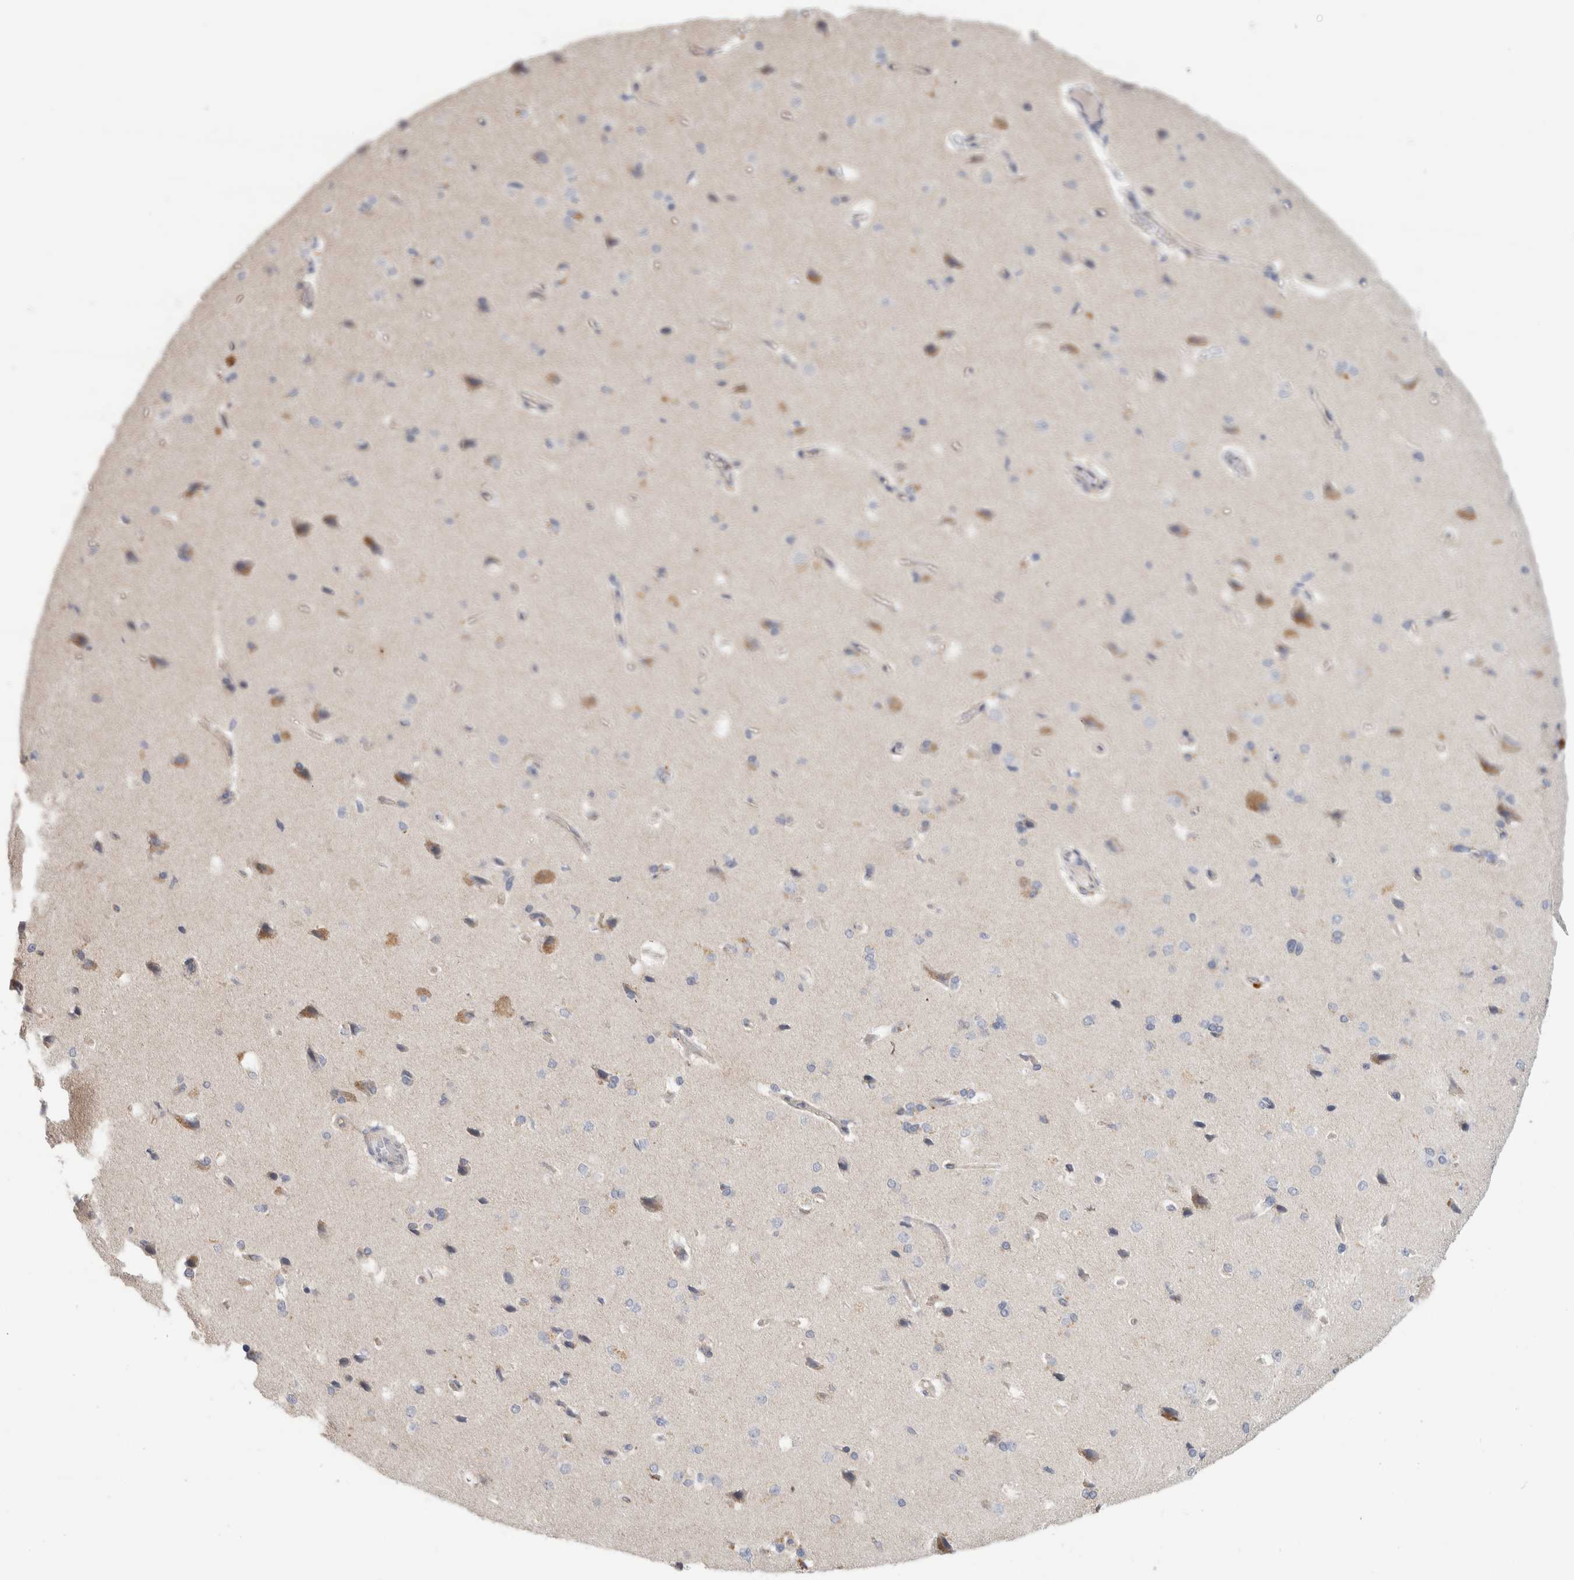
{"staining": {"intensity": "negative", "quantity": "none", "location": "none"}, "tissue": "cerebral cortex", "cell_type": "Endothelial cells", "image_type": "normal", "snomed": [{"axis": "morphology", "description": "Normal tissue, NOS"}, {"axis": "topography", "description": "Cerebral cortex"}], "caption": "Endothelial cells are negative for brown protein staining in benign cerebral cortex.", "gene": "AFP", "patient": {"sex": "male", "age": 62}}